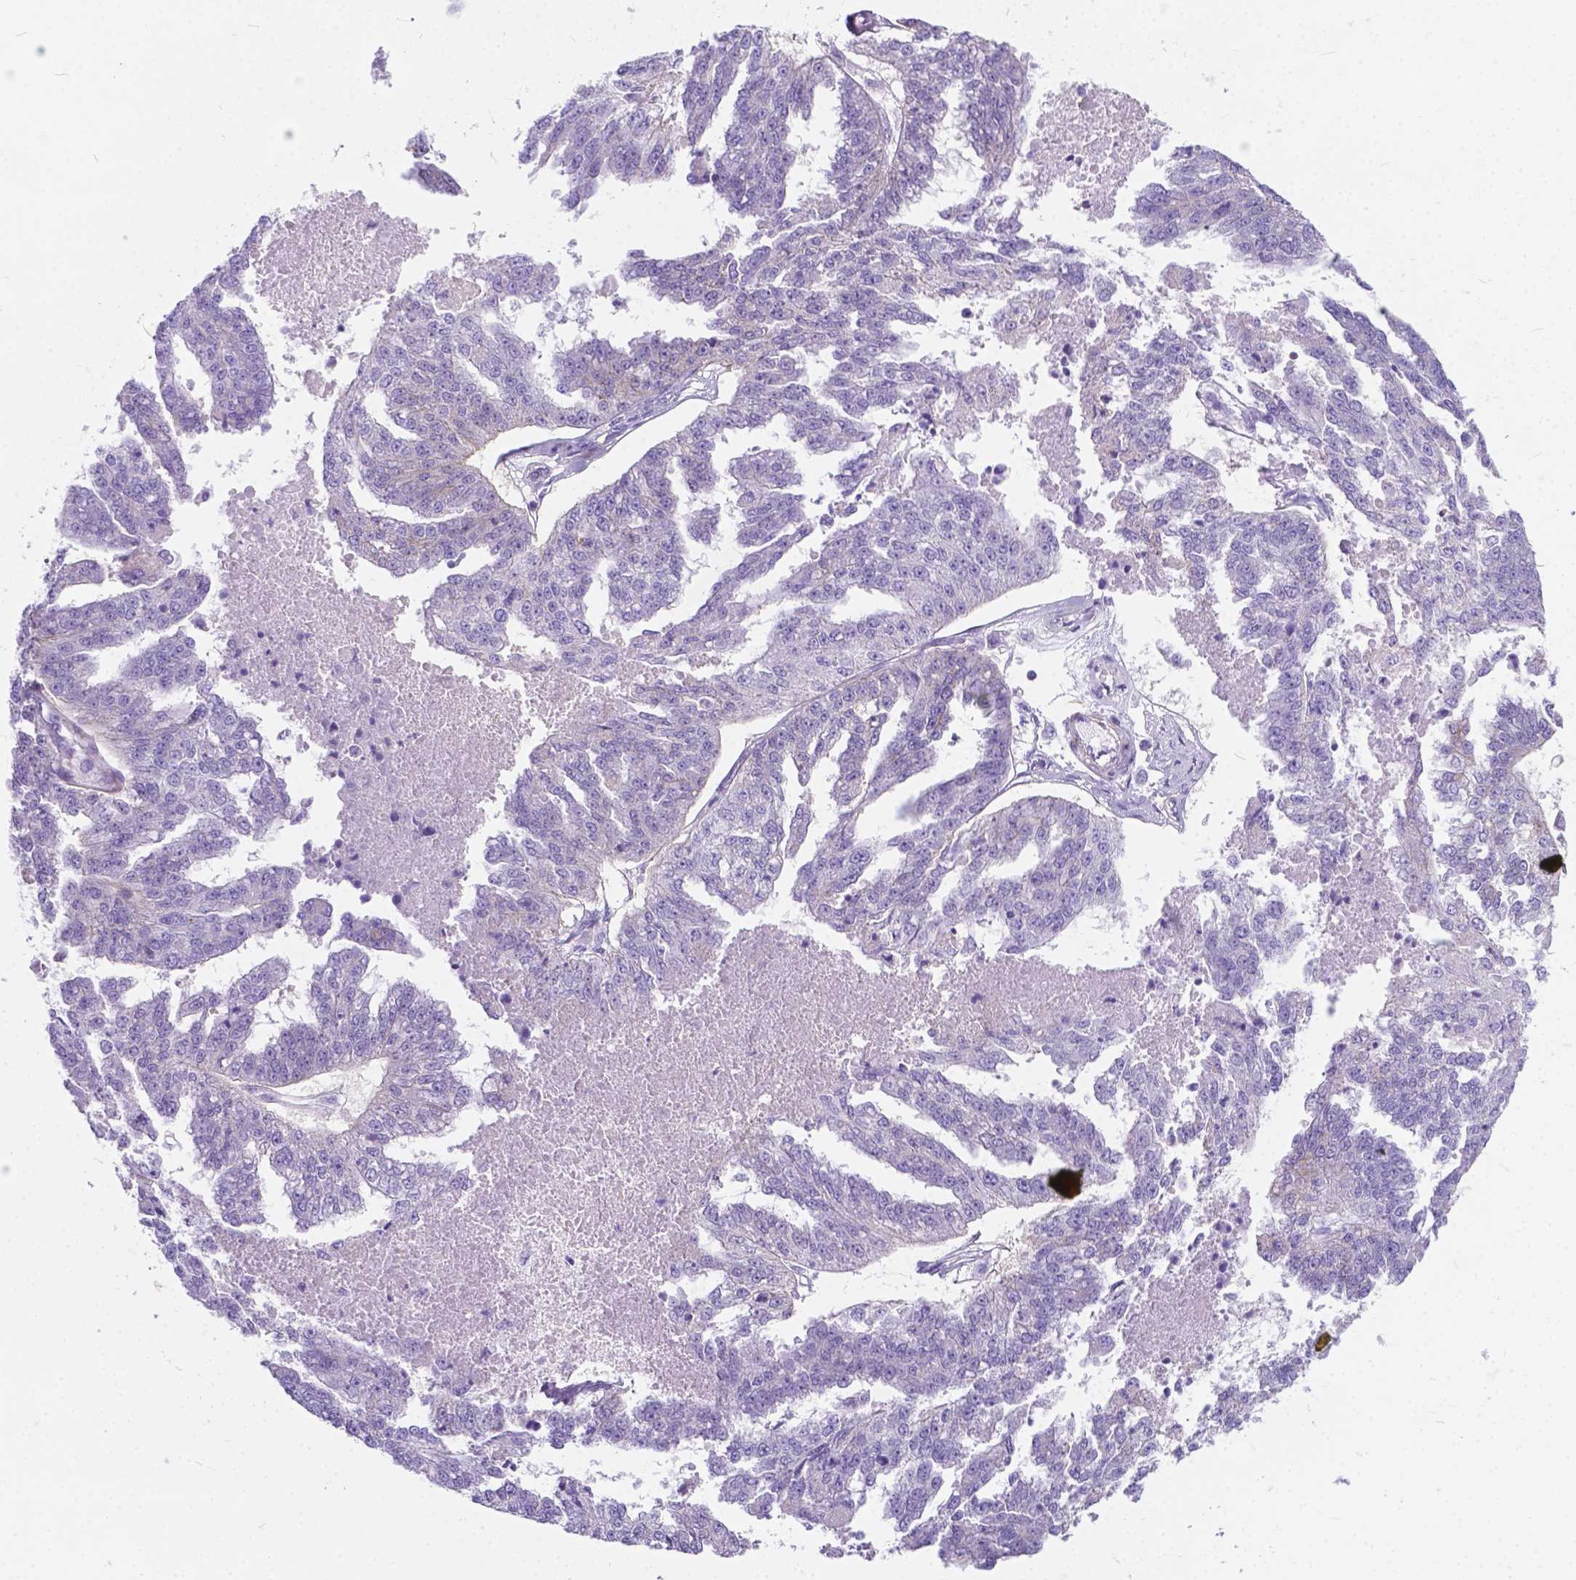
{"staining": {"intensity": "negative", "quantity": "none", "location": "none"}, "tissue": "ovarian cancer", "cell_type": "Tumor cells", "image_type": "cancer", "snomed": [{"axis": "morphology", "description": "Cystadenocarcinoma, serous, NOS"}, {"axis": "topography", "description": "Ovary"}], "caption": "A high-resolution micrograph shows immunohistochemistry staining of serous cystadenocarcinoma (ovarian), which demonstrates no significant expression in tumor cells.", "gene": "KIAA0040", "patient": {"sex": "female", "age": 58}}